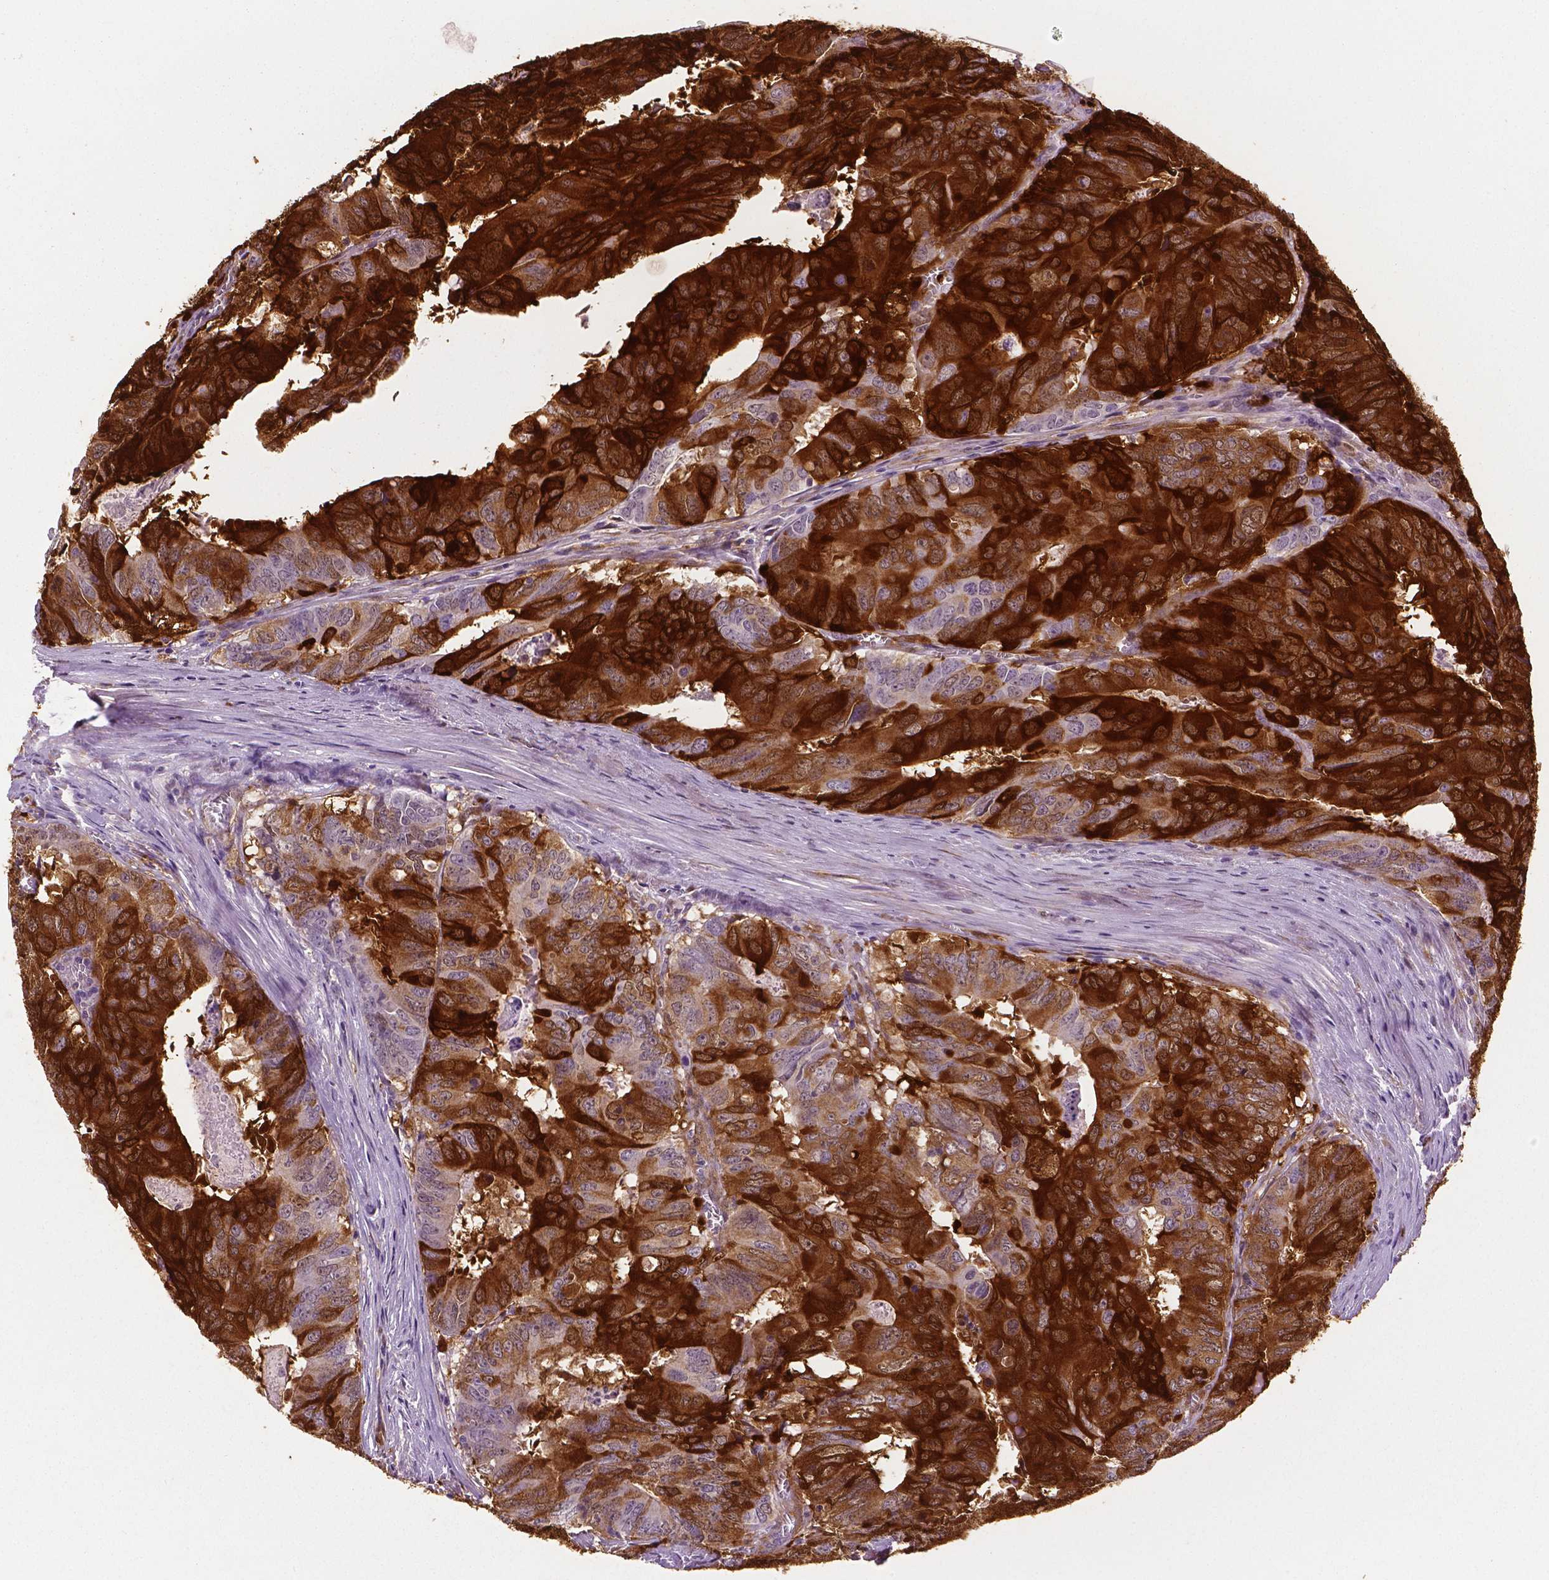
{"staining": {"intensity": "strong", "quantity": "25%-75%", "location": "cytoplasmic/membranous"}, "tissue": "colorectal cancer", "cell_type": "Tumor cells", "image_type": "cancer", "snomed": [{"axis": "morphology", "description": "Adenocarcinoma, NOS"}, {"axis": "topography", "description": "Colon"}], "caption": "Adenocarcinoma (colorectal) stained with a brown dye demonstrates strong cytoplasmic/membranous positive positivity in approximately 25%-75% of tumor cells.", "gene": "PHGDH", "patient": {"sex": "male", "age": 79}}